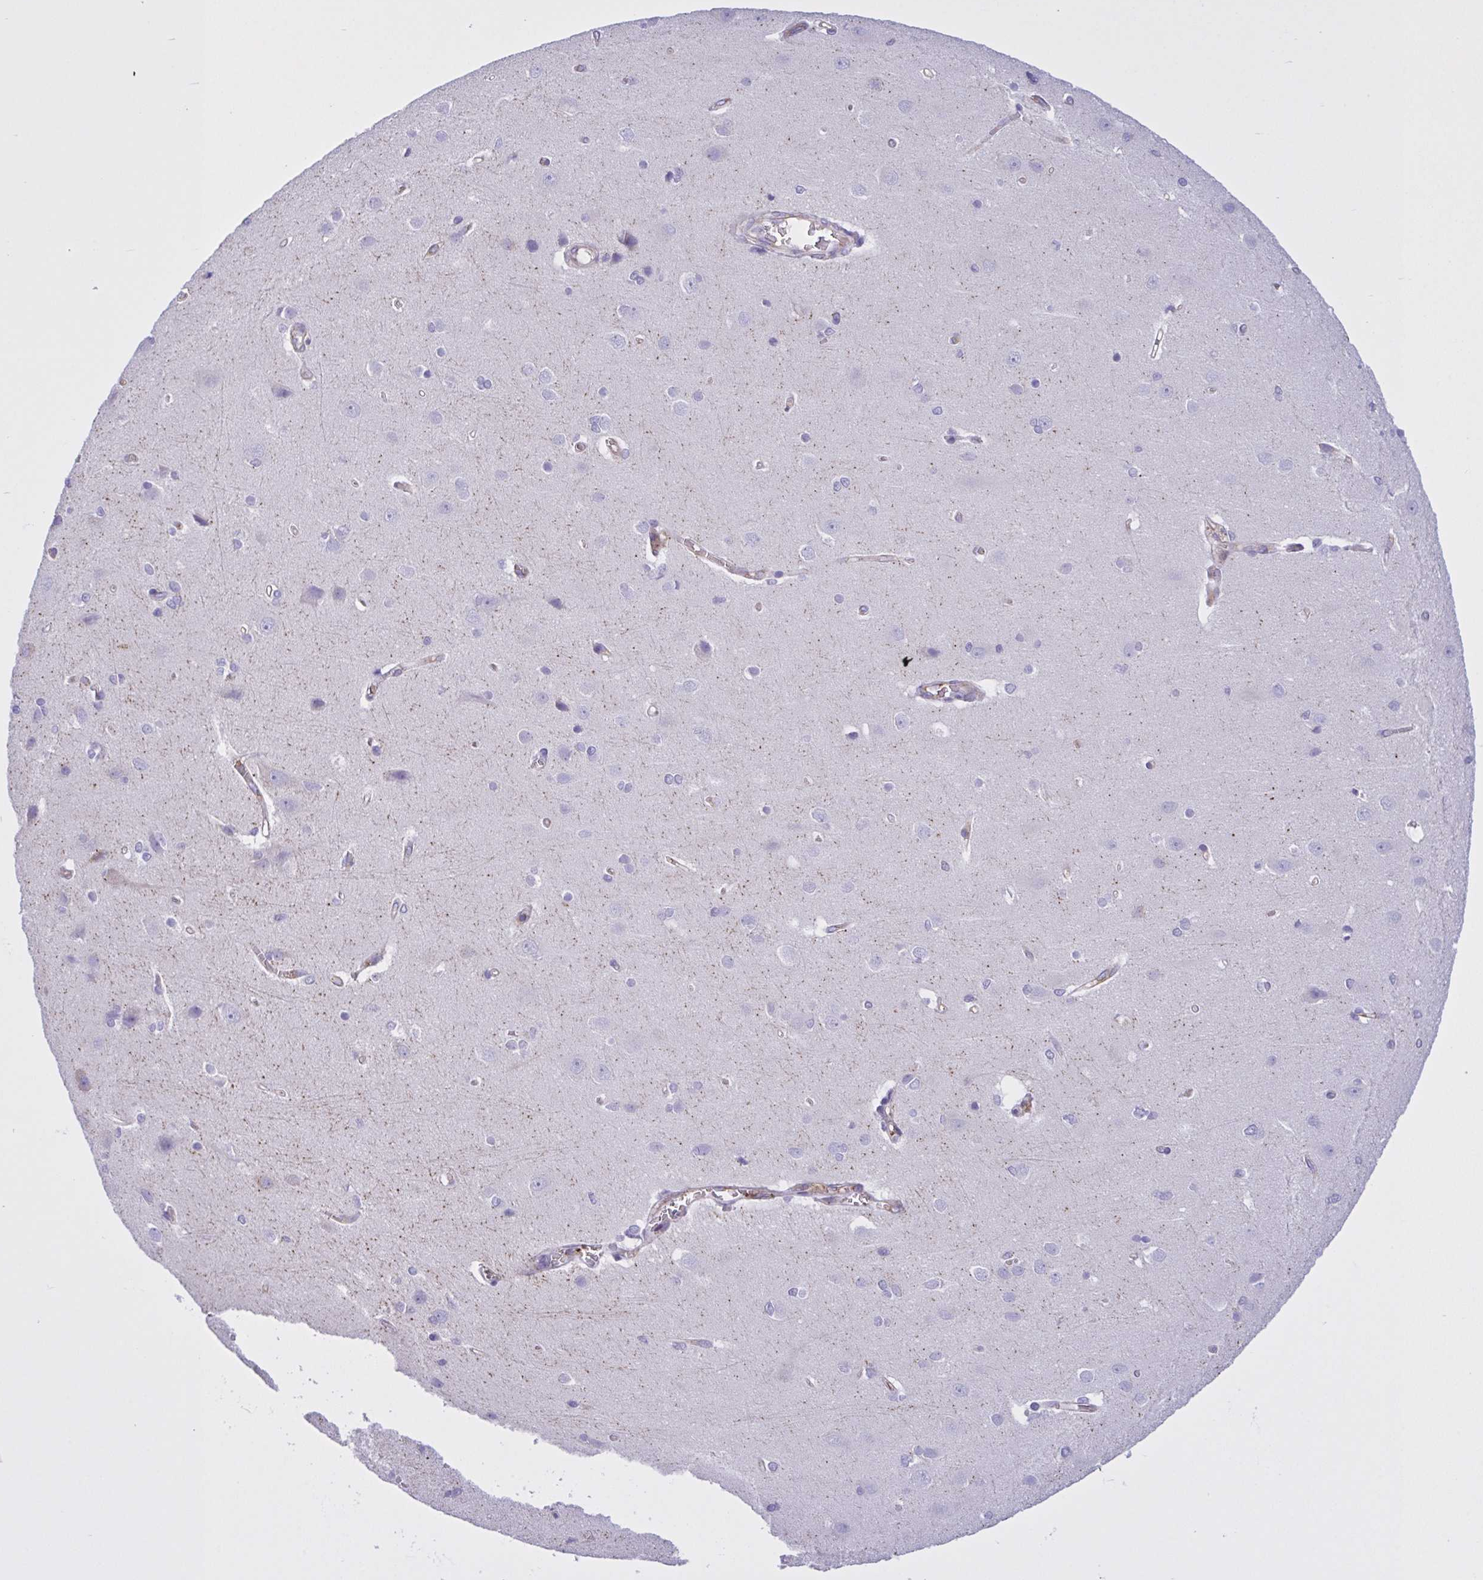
{"staining": {"intensity": "weak", "quantity": "25%-75%", "location": "cytoplasmic/membranous"}, "tissue": "cerebral cortex", "cell_type": "Endothelial cells", "image_type": "normal", "snomed": [{"axis": "morphology", "description": "Normal tissue, NOS"}, {"axis": "topography", "description": "Cerebral cortex"}], "caption": "A brown stain shows weak cytoplasmic/membranous staining of a protein in endothelial cells of normal cerebral cortex. The staining was performed using DAB (3,3'-diaminobenzidine), with brown indicating positive protein expression. Nuclei are stained blue with hematoxylin.", "gene": "OR51M1", "patient": {"sex": "male", "age": 37}}